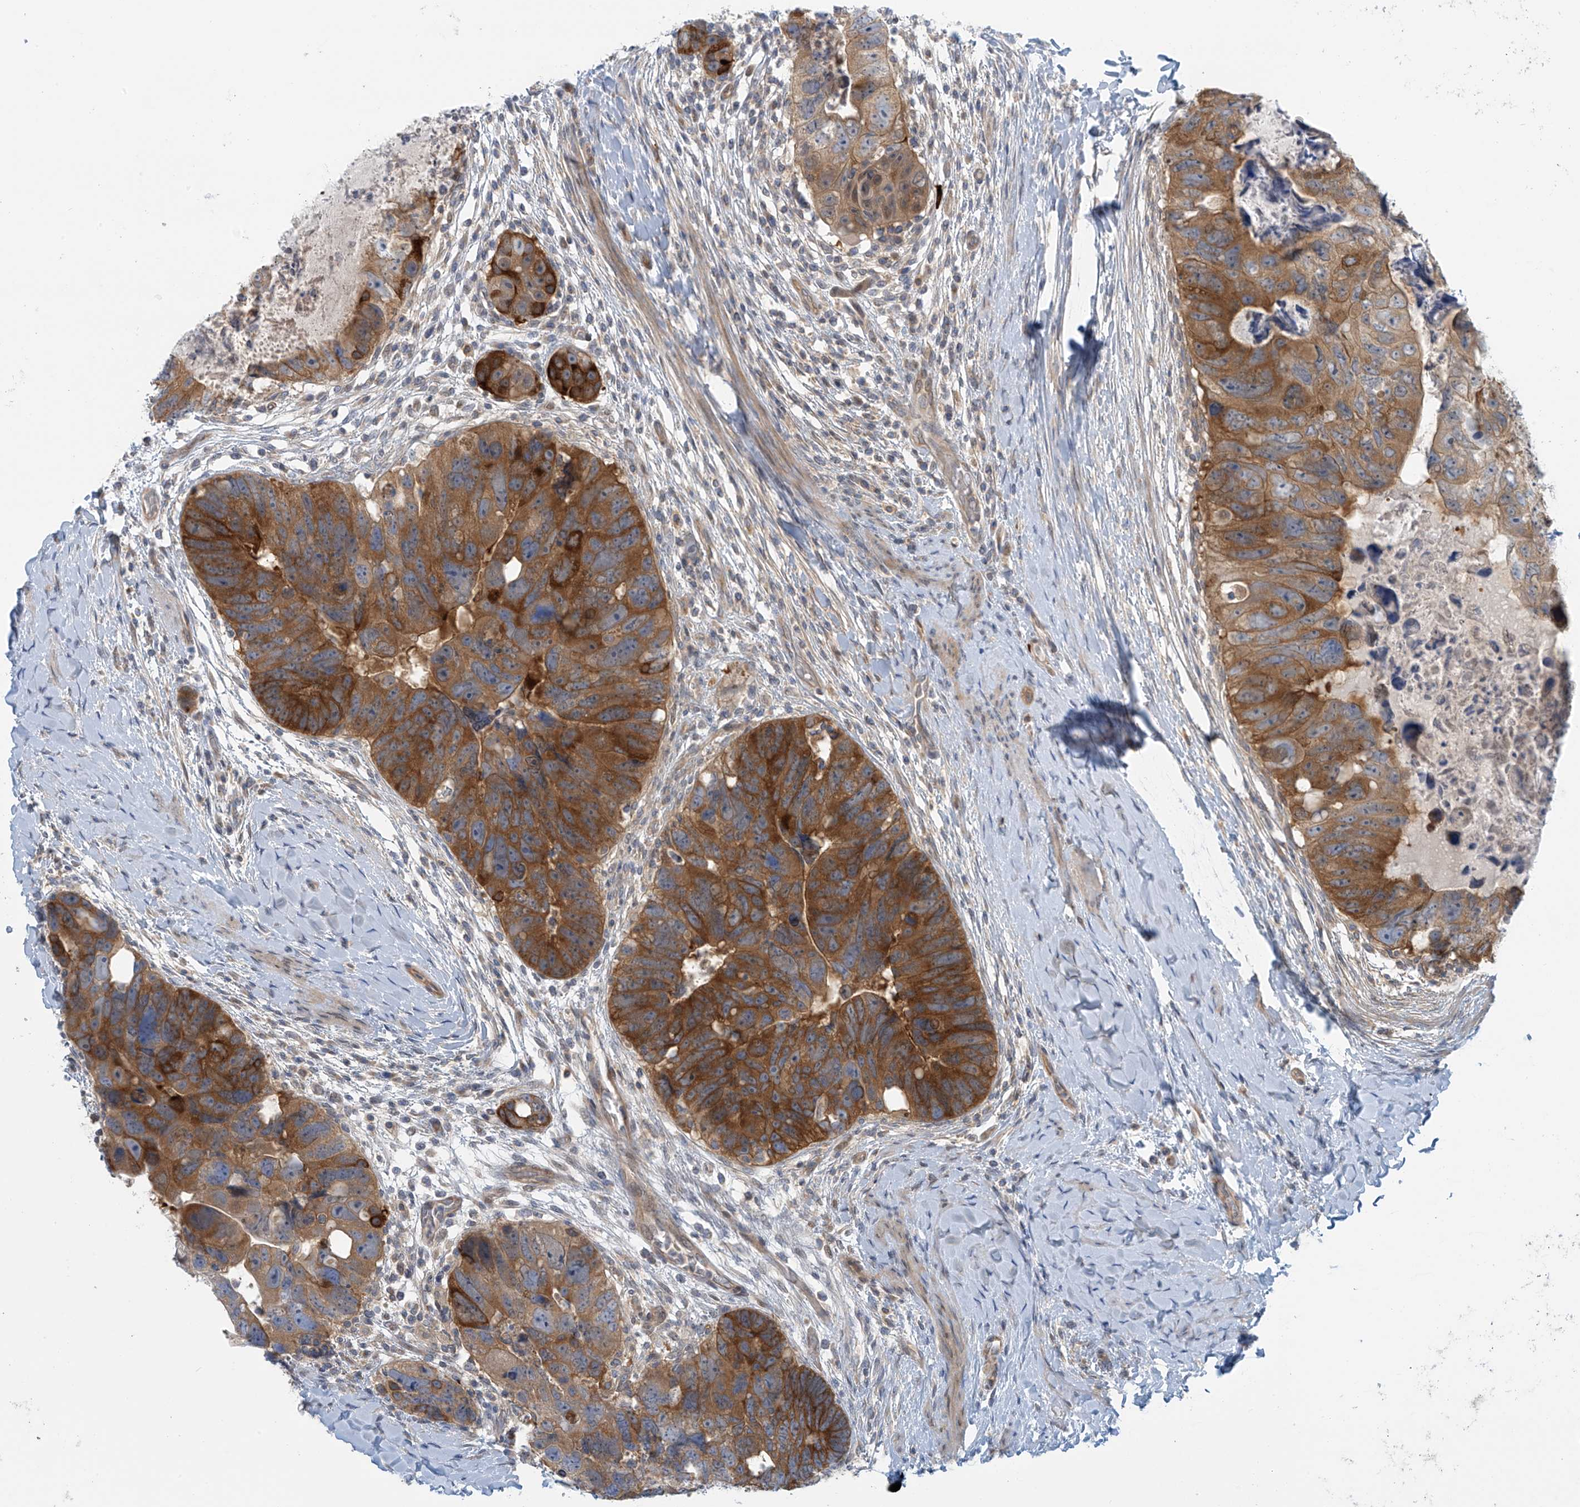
{"staining": {"intensity": "strong", "quantity": ">75%", "location": "cytoplasmic/membranous"}, "tissue": "colorectal cancer", "cell_type": "Tumor cells", "image_type": "cancer", "snomed": [{"axis": "morphology", "description": "Adenocarcinoma, NOS"}, {"axis": "topography", "description": "Rectum"}], "caption": "Strong cytoplasmic/membranous staining for a protein is appreciated in about >75% of tumor cells of colorectal cancer using immunohistochemistry.", "gene": "FSD1L", "patient": {"sex": "male", "age": 59}}